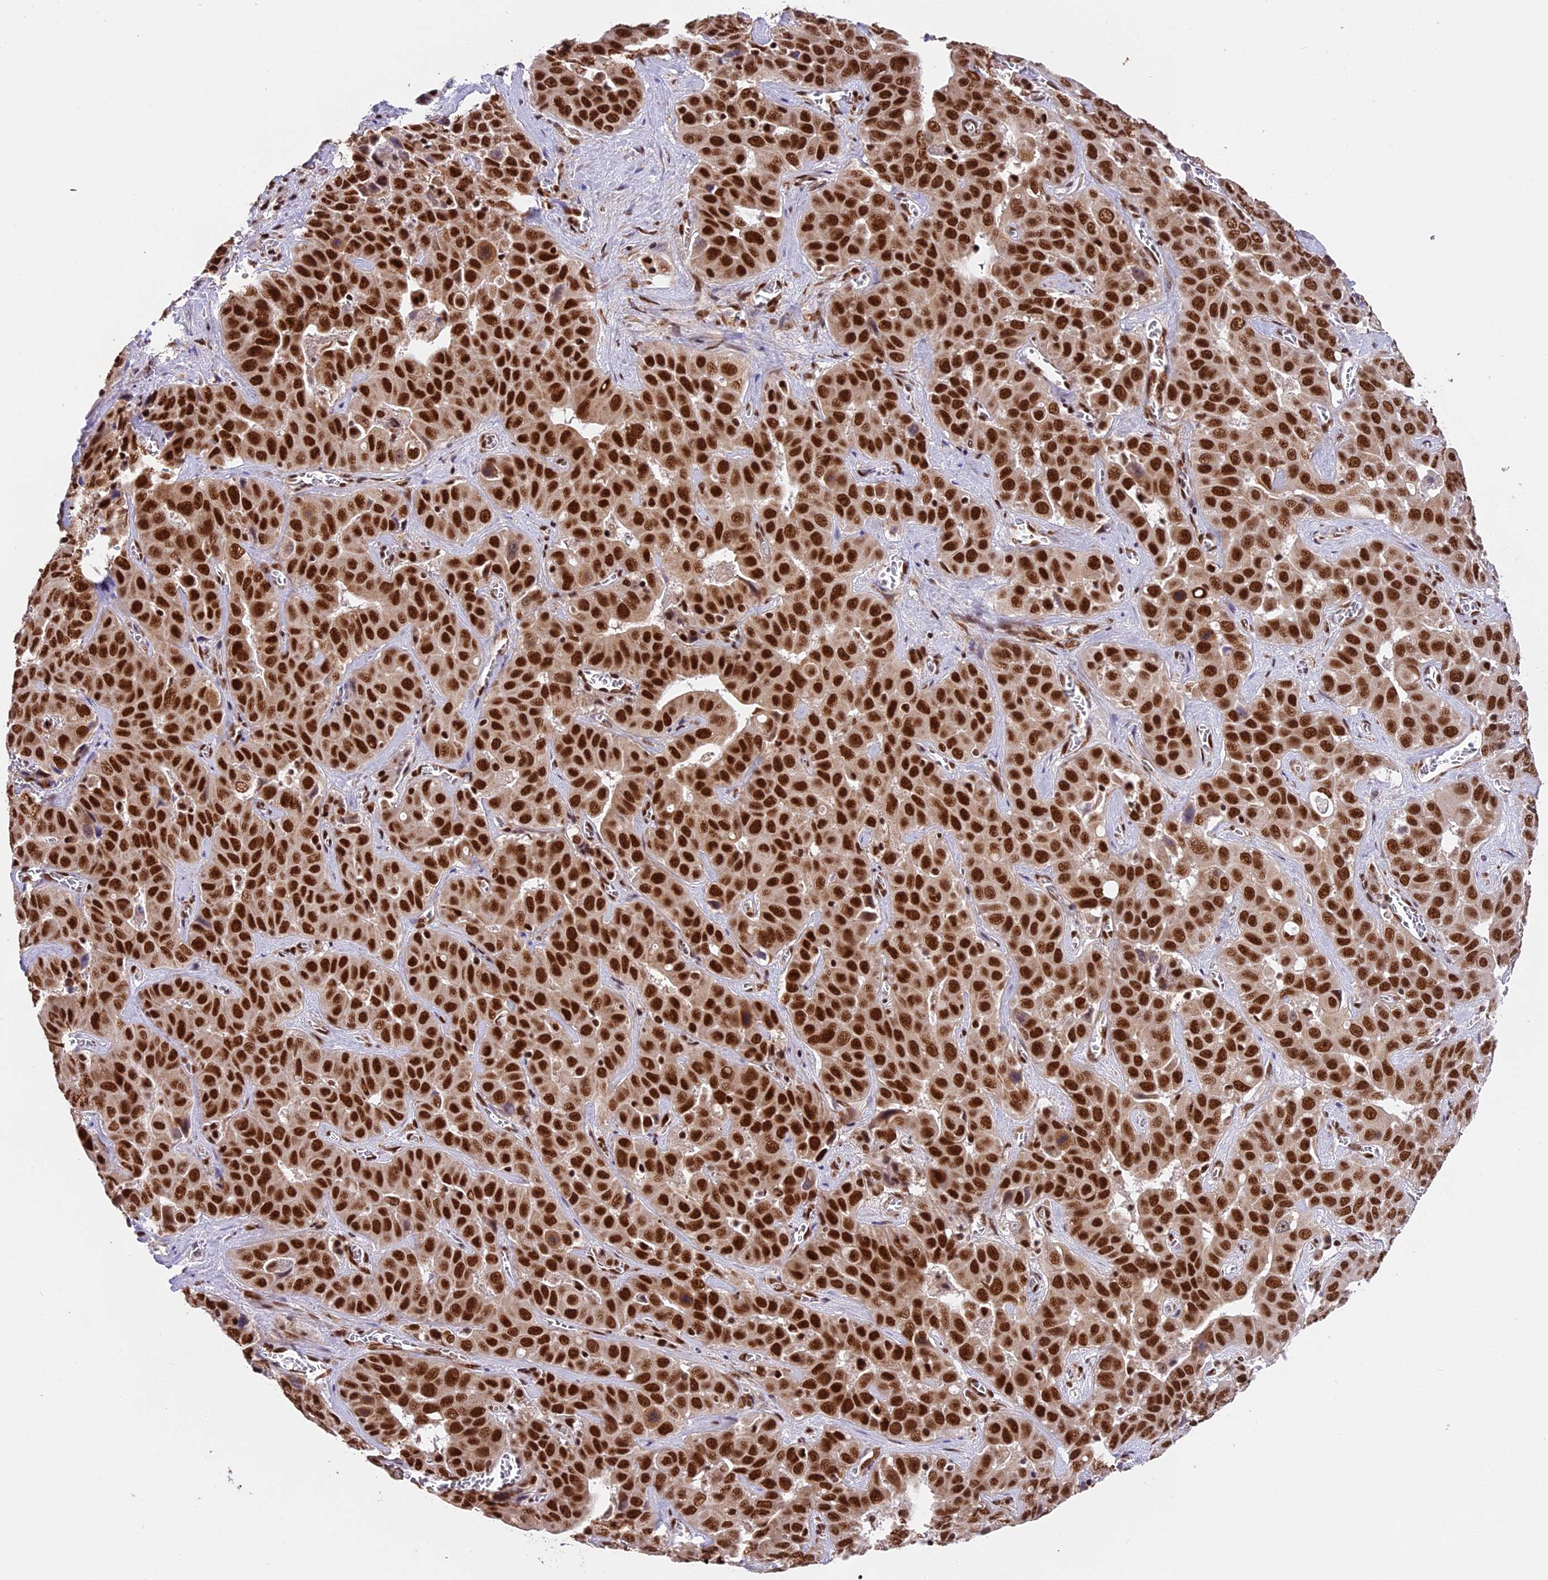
{"staining": {"intensity": "strong", "quantity": ">75%", "location": "nuclear"}, "tissue": "liver cancer", "cell_type": "Tumor cells", "image_type": "cancer", "snomed": [{"axis": "morphology", "description": "Cholangiocarcinoma"}, {"axis": "topography", "description": "Liver"}], "caption": "Brown immunohistochemical staining in liver cancer exhibits strong nuclear positivity in approximately >75% of tumor cells.", "gene": "RAMAC", "patient": {"sex": "female", "age": 52}}